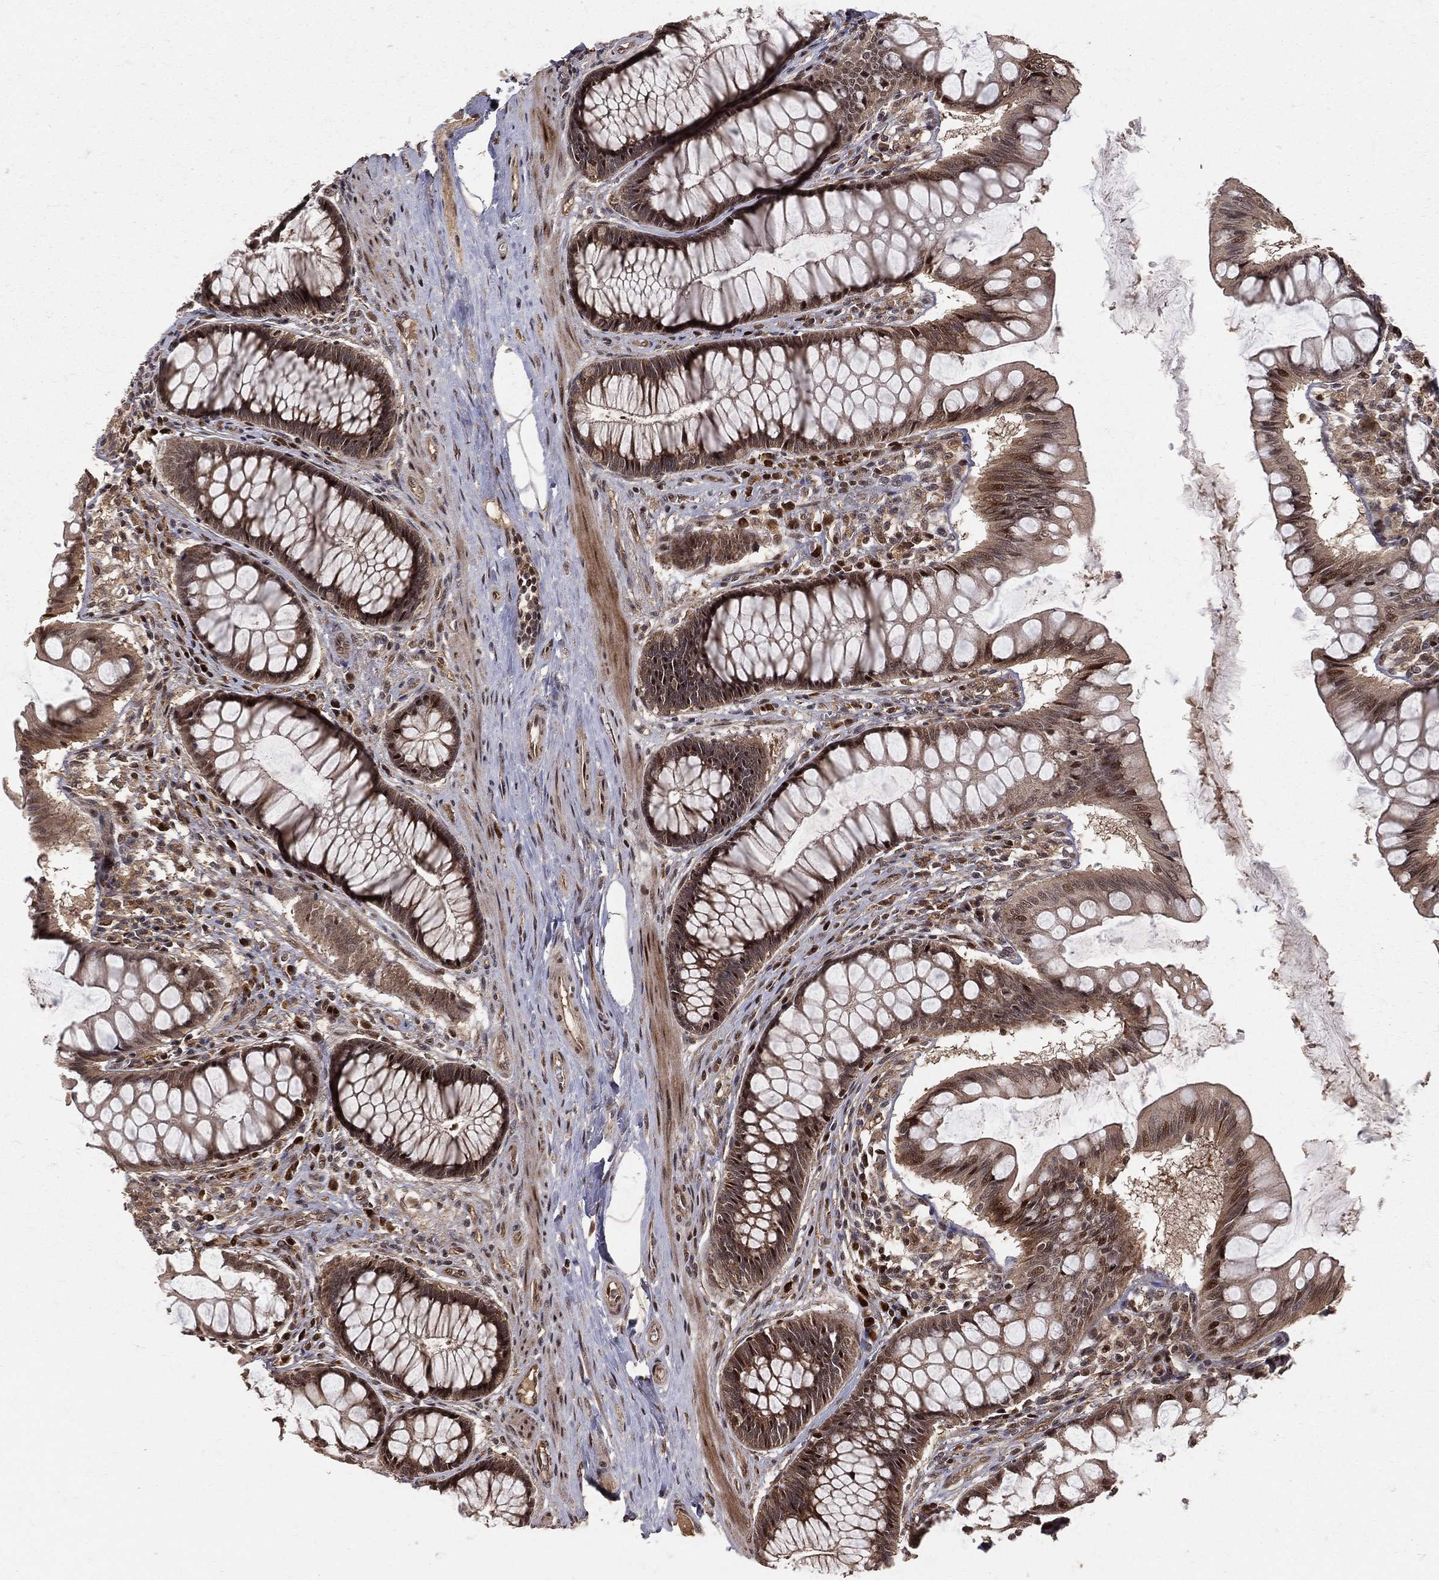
{"staining": {"intensity": "moderate", "quantity": ">75%", "location": "cytoplasmic/membranous"}, "tissue": "colon", "cell_type": "Endothelial cells", "image_type": "normal", "snomed": [{"axis": "morphology", "description": "Normal tissue, NOS"}, {"axis": "topography", "description": "Colon"}], "caption": "This micrograph demonstrates immunohistochemistry staining of normal colon, with medium moderate cytoplasmic/membranous staining in about >75% of endothelial cells.", "gene": "MAPK1", "patient": {"sex": "female", "age": 65}}